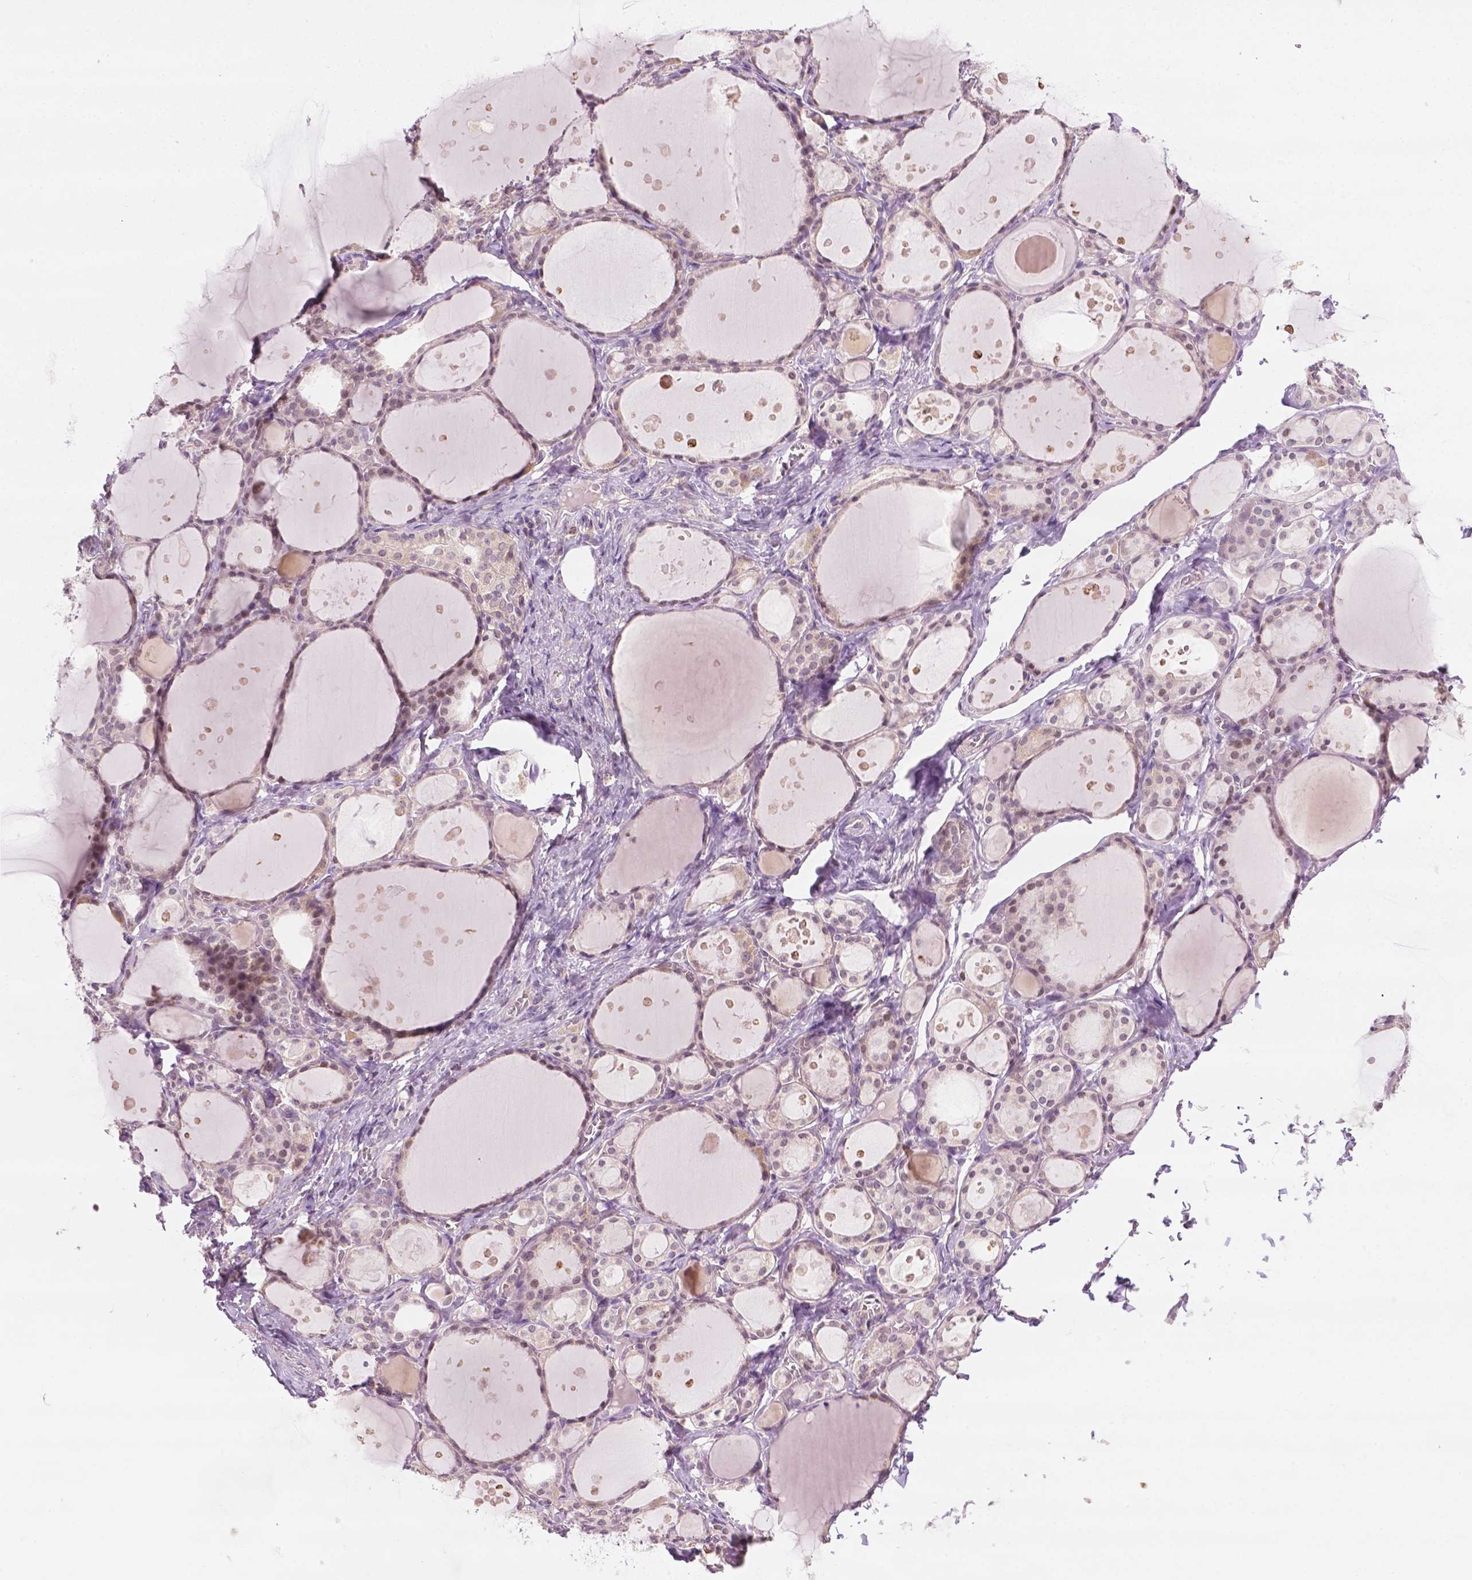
{"staining": {"intensity": "weak", "quantity": ">75%", "location": "nuclear"}, "tissue": "thyroid gland", "cell_type": "Glandular cells", "image_type": "normal", "snomed": [{"axis": "morphology", "description": "Normal tissue, NOS"}, {"axis": "topography", "description": "Thyroid gland"}], "caption": "IHC of unremarkable thyroid gland demonstrates low levels of weak nuclear positivity in approximately >75% of glandular cells. Immunohistochemistry stains the protein in brown and the nuclei are stained blue.", "gene": "DENND4A", "patient": {"sex": "male", "age": 68}}